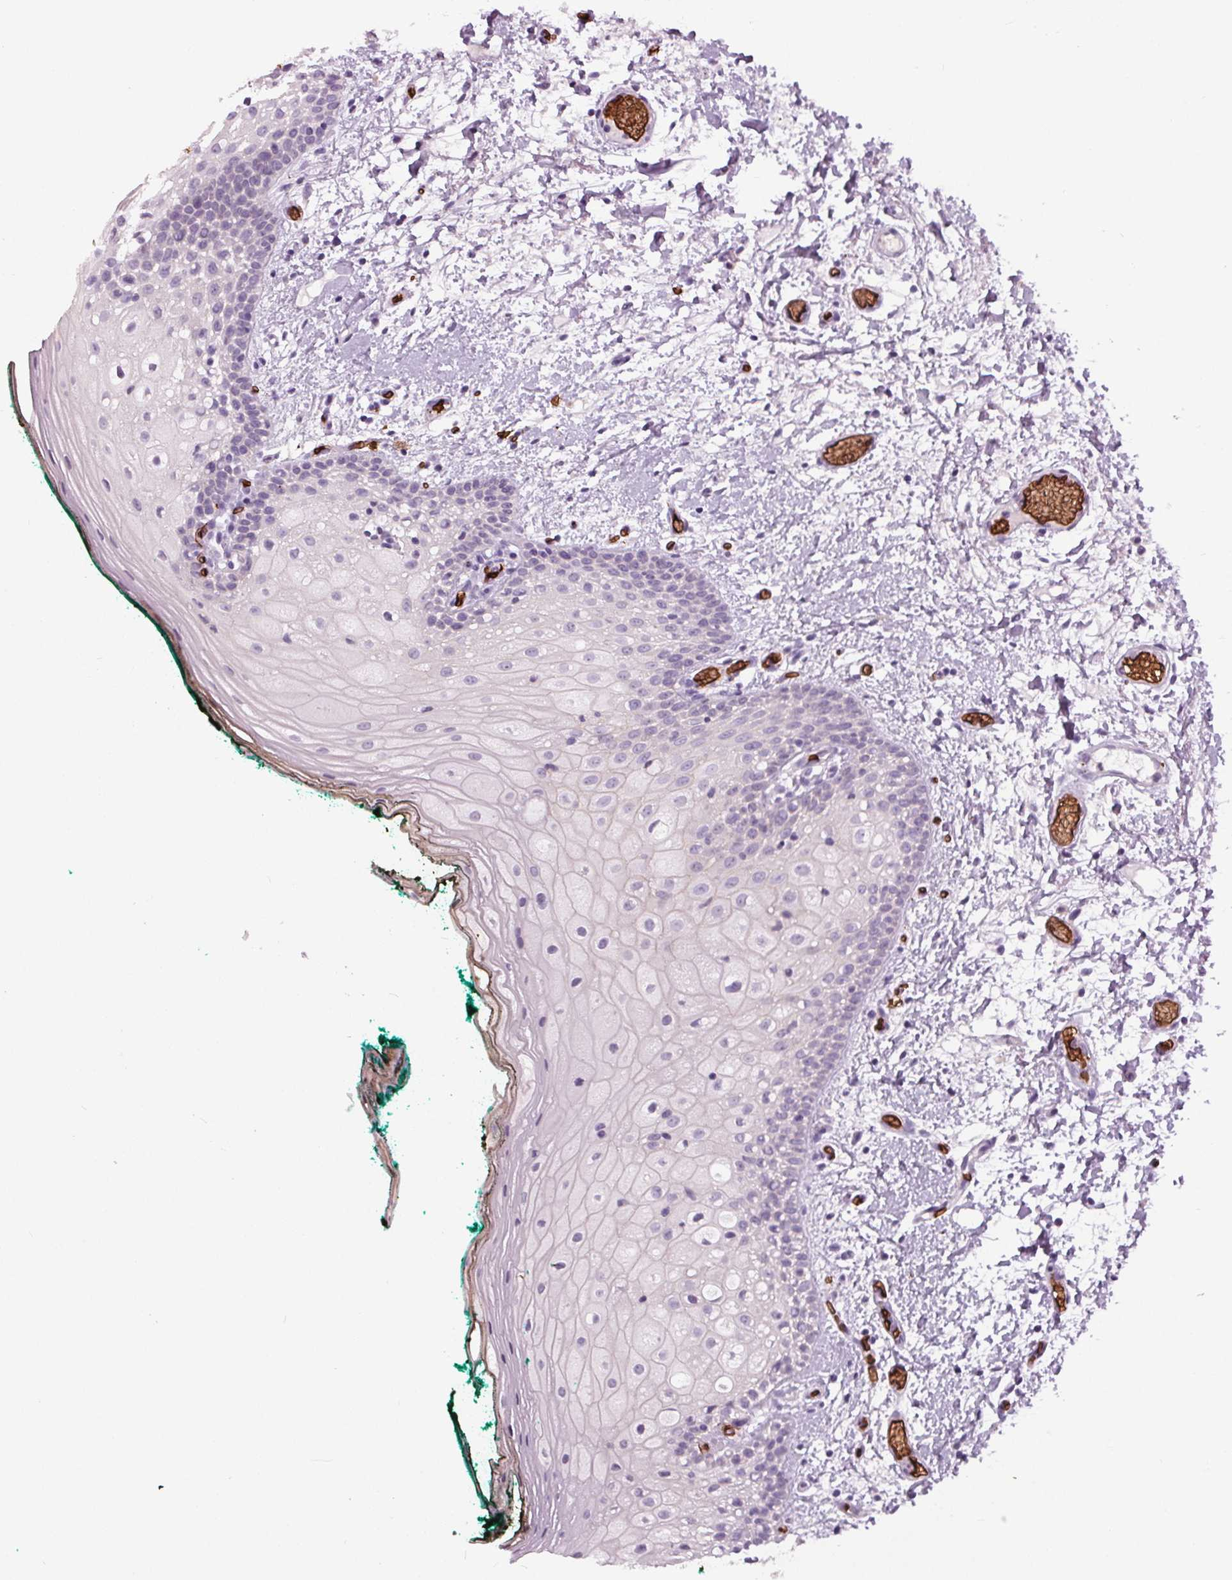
{"staining": {"intensity": "negative", "quantity": "none", "location": "none"}, "tissue": "oral mucosa", "cell_type": "Squamous epithelial cells", "image_type": "normal", "snomed": [{"axis": "morphology", "description": "Normal tissue, NOS"}, {"axis": "topography", "description": "Oral tissue"}], "caption": "Normal oral mucosa was stained to show a protein in brown. There is no significant staining in squamous epithelial cells.", "gene": "SLC4A1", "patient": {"sex": "female", "age": 83}}